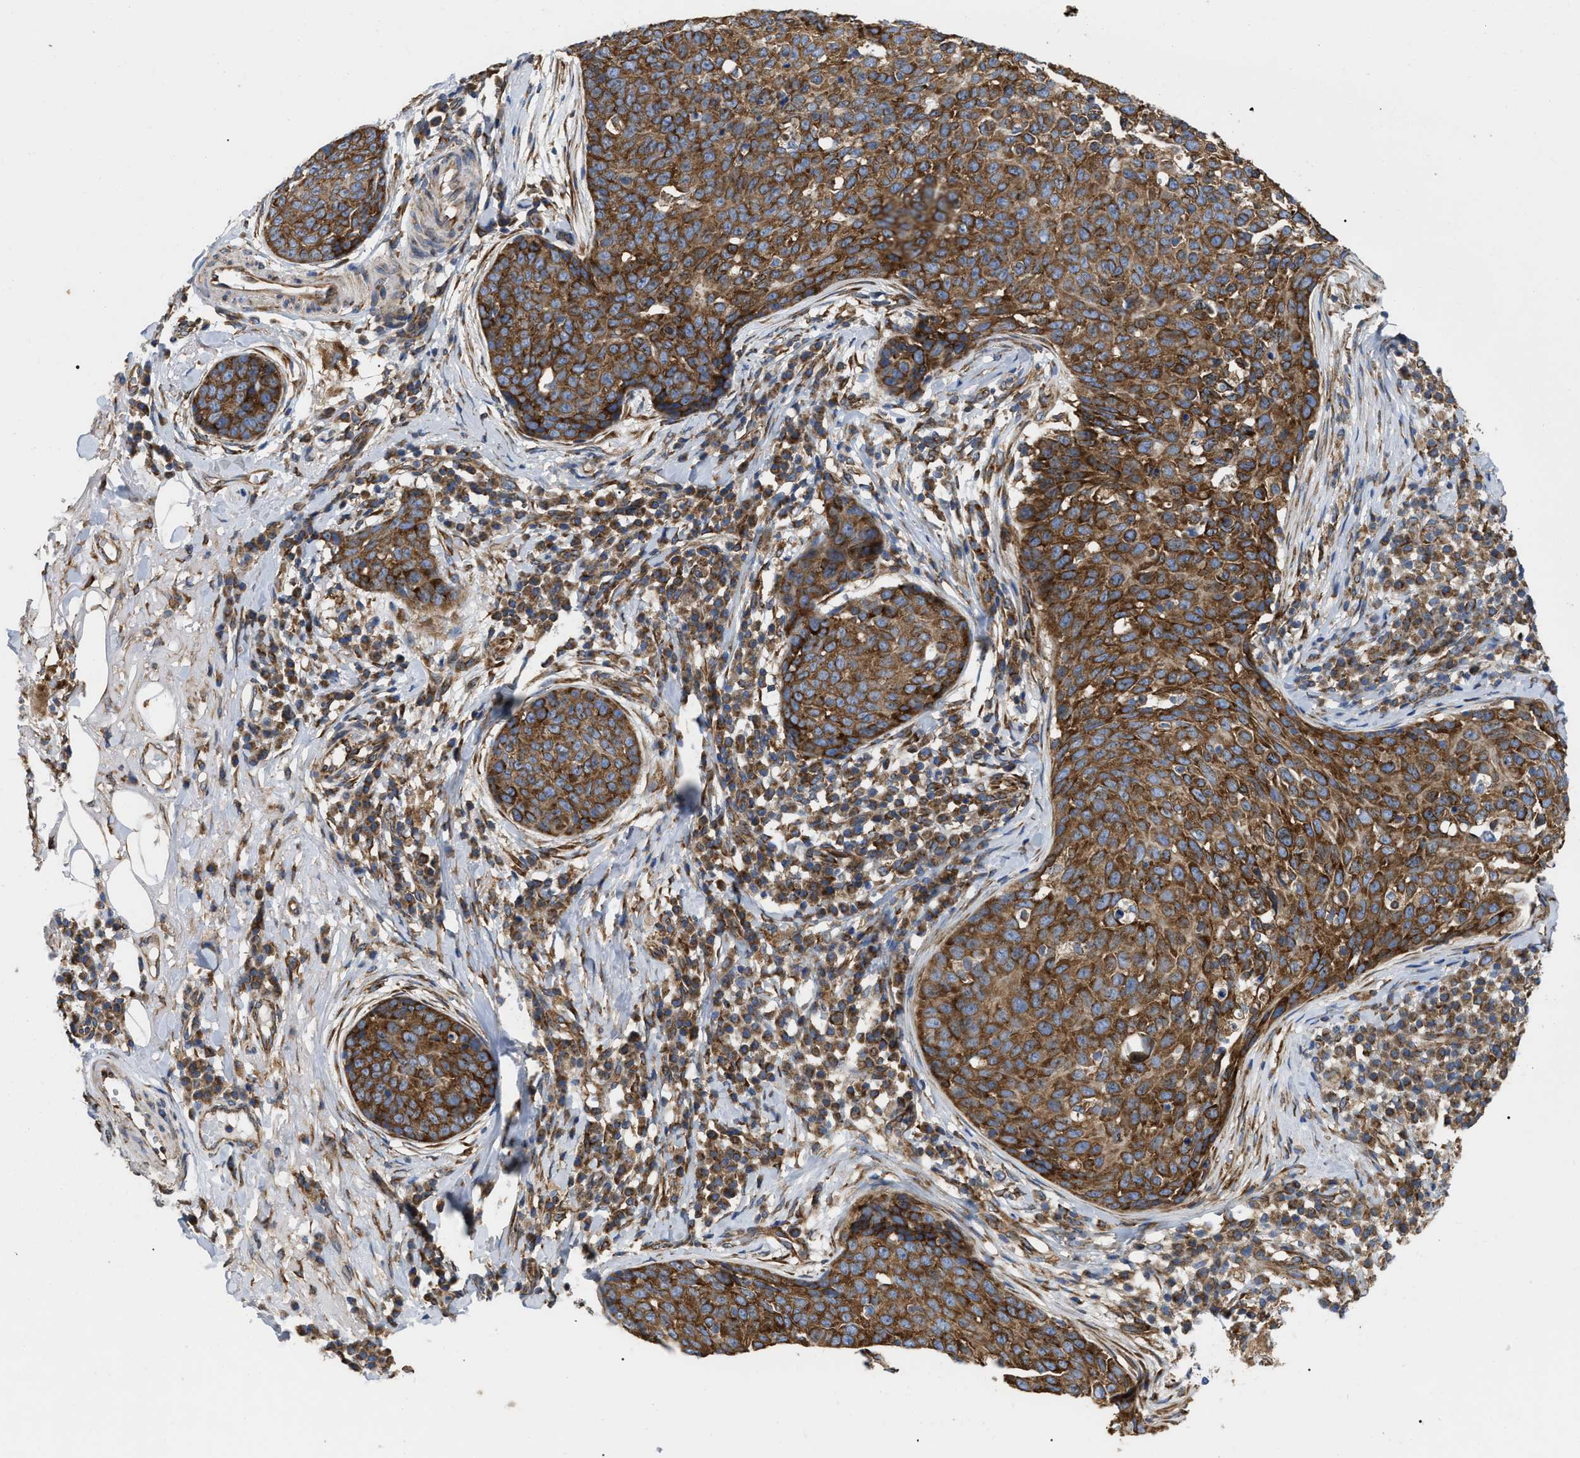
{"staining": {"intensity": "strong", "quantity": ">75%", "location": "cytoplasmic/membranous"}, "tissue": "skin cancer", "cell_type": "Tumor cells", "image_type": "cancer", "snomed": [{"axis": "morphology", "description": "Squamous cell carcinoma in situ, NOS"}, {"axis": "morphology", "description": "Squamous cell carcinoma, NOS"}, {"axis": "topography", "description": "Skin"}], "caption": "Skin cancer (squamous cell carcinoma in situ) stained for a protein displays strong cytoplasmic/membranous positivity in tumor cells.", "gene": "FAM120A", "patient": {"sex": "male", "age": 93}}